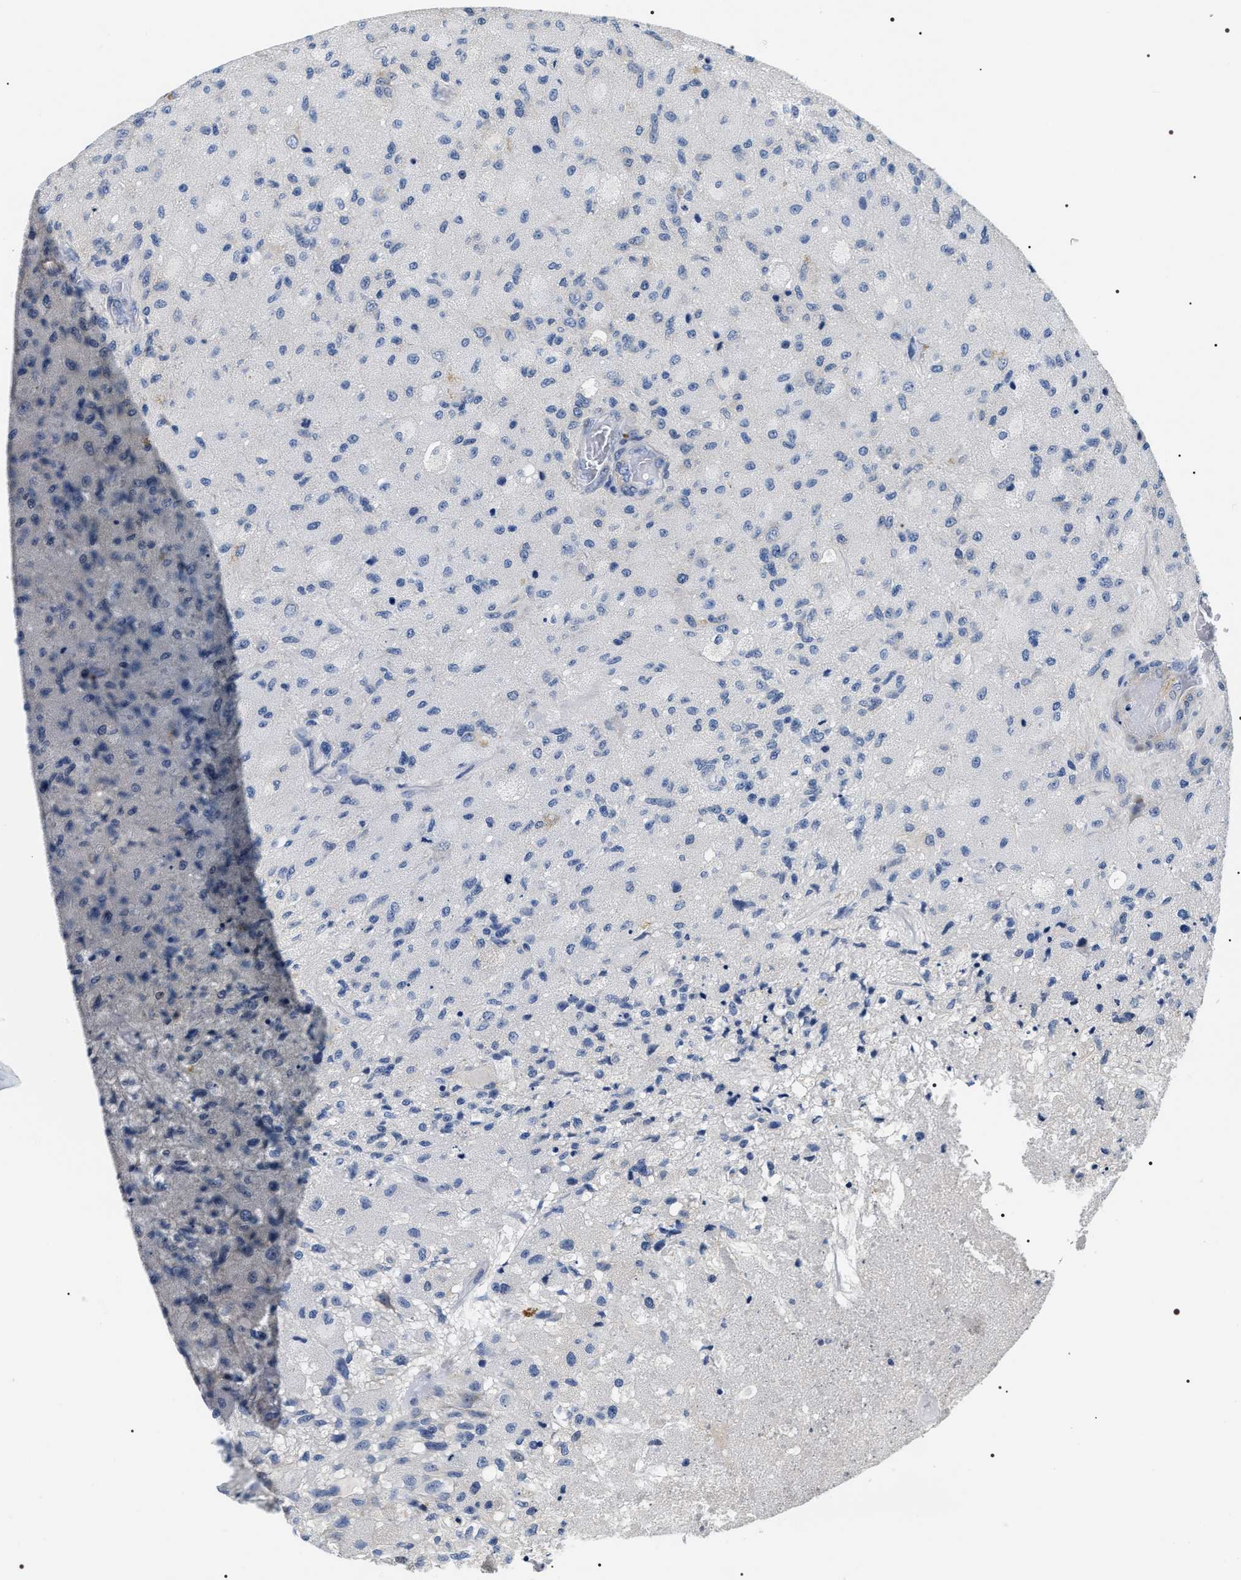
{"staining": {"intensity": "negative", "quantity": "none", "location": "none"}, "tissue": "glioma", "cell_type": "Tumor cells", "image_type": "cancer", "snomed": [{"axis": "morphology", "description": "Normal tissue, NOS"}, {"axis": "morphology", "description": "Glioma, malignant, High grade"}, {"axis": "topography", "description": "Cerebral cortex"}], "caption": "IHC image of human glioma stained for a protein (brown), which reveals no staining in tumor cells.", "gene": "BAG2", "patient": {"sex": "male", "age": 77}}